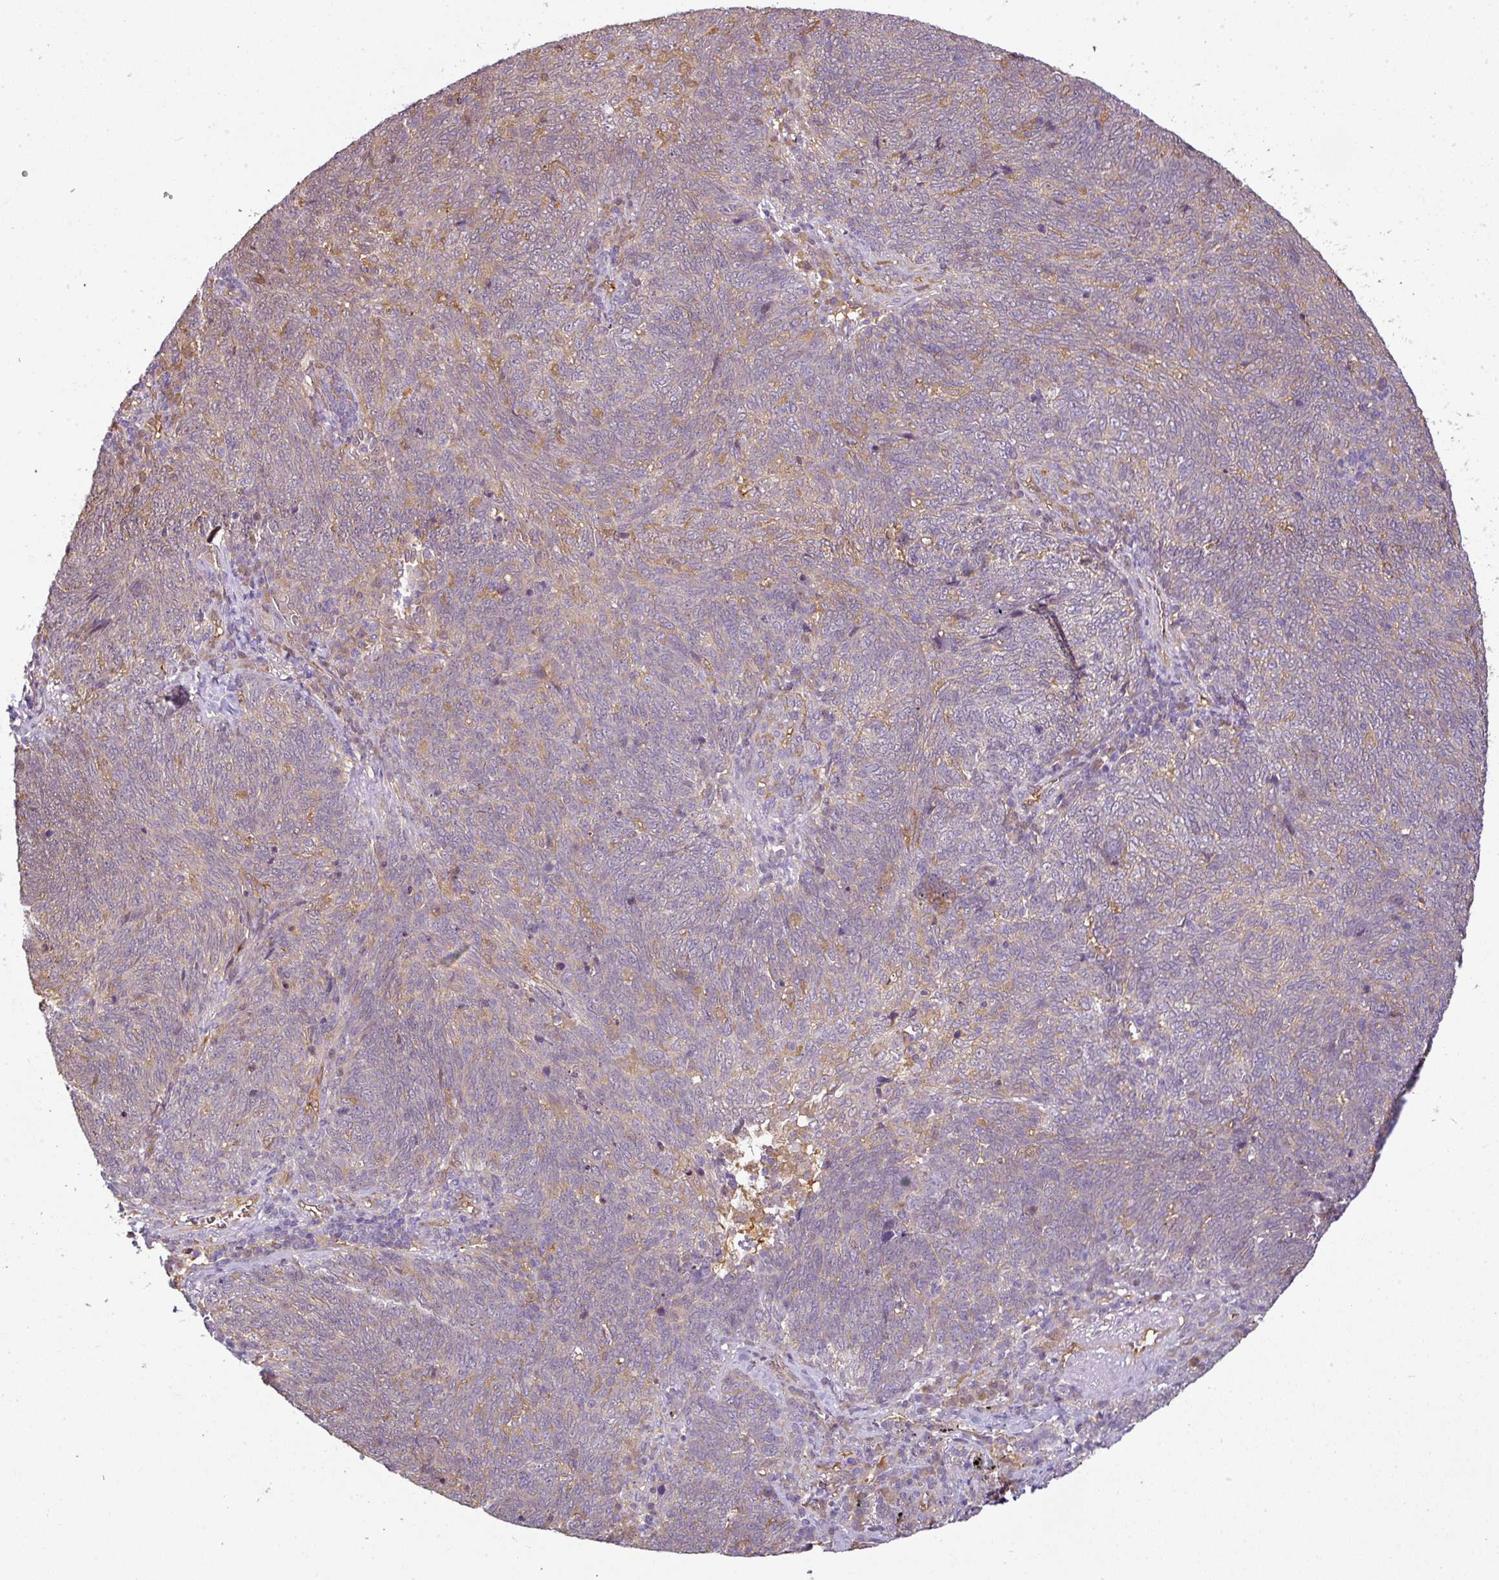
{"staining": {"intensity": "negative", "quantity": "none", "location": "none"}, "tissue": "lung cancer", "cell_type": "Tumor cells", "image_type": "cancer", "snomed": [{"axis": "morphology", "description": "Squamous cell carcinoma, NOS"}, {"axis": "topography", "description": "Lung"}], "caption": "This is a histopathology image of immunohistochemistry (IHC) staining of lung squamous cell carcinoma, which shows no positivity in tumor cells.", "gene": "ANKRD18A", "patient": {"sex": "female", "age": 72}}